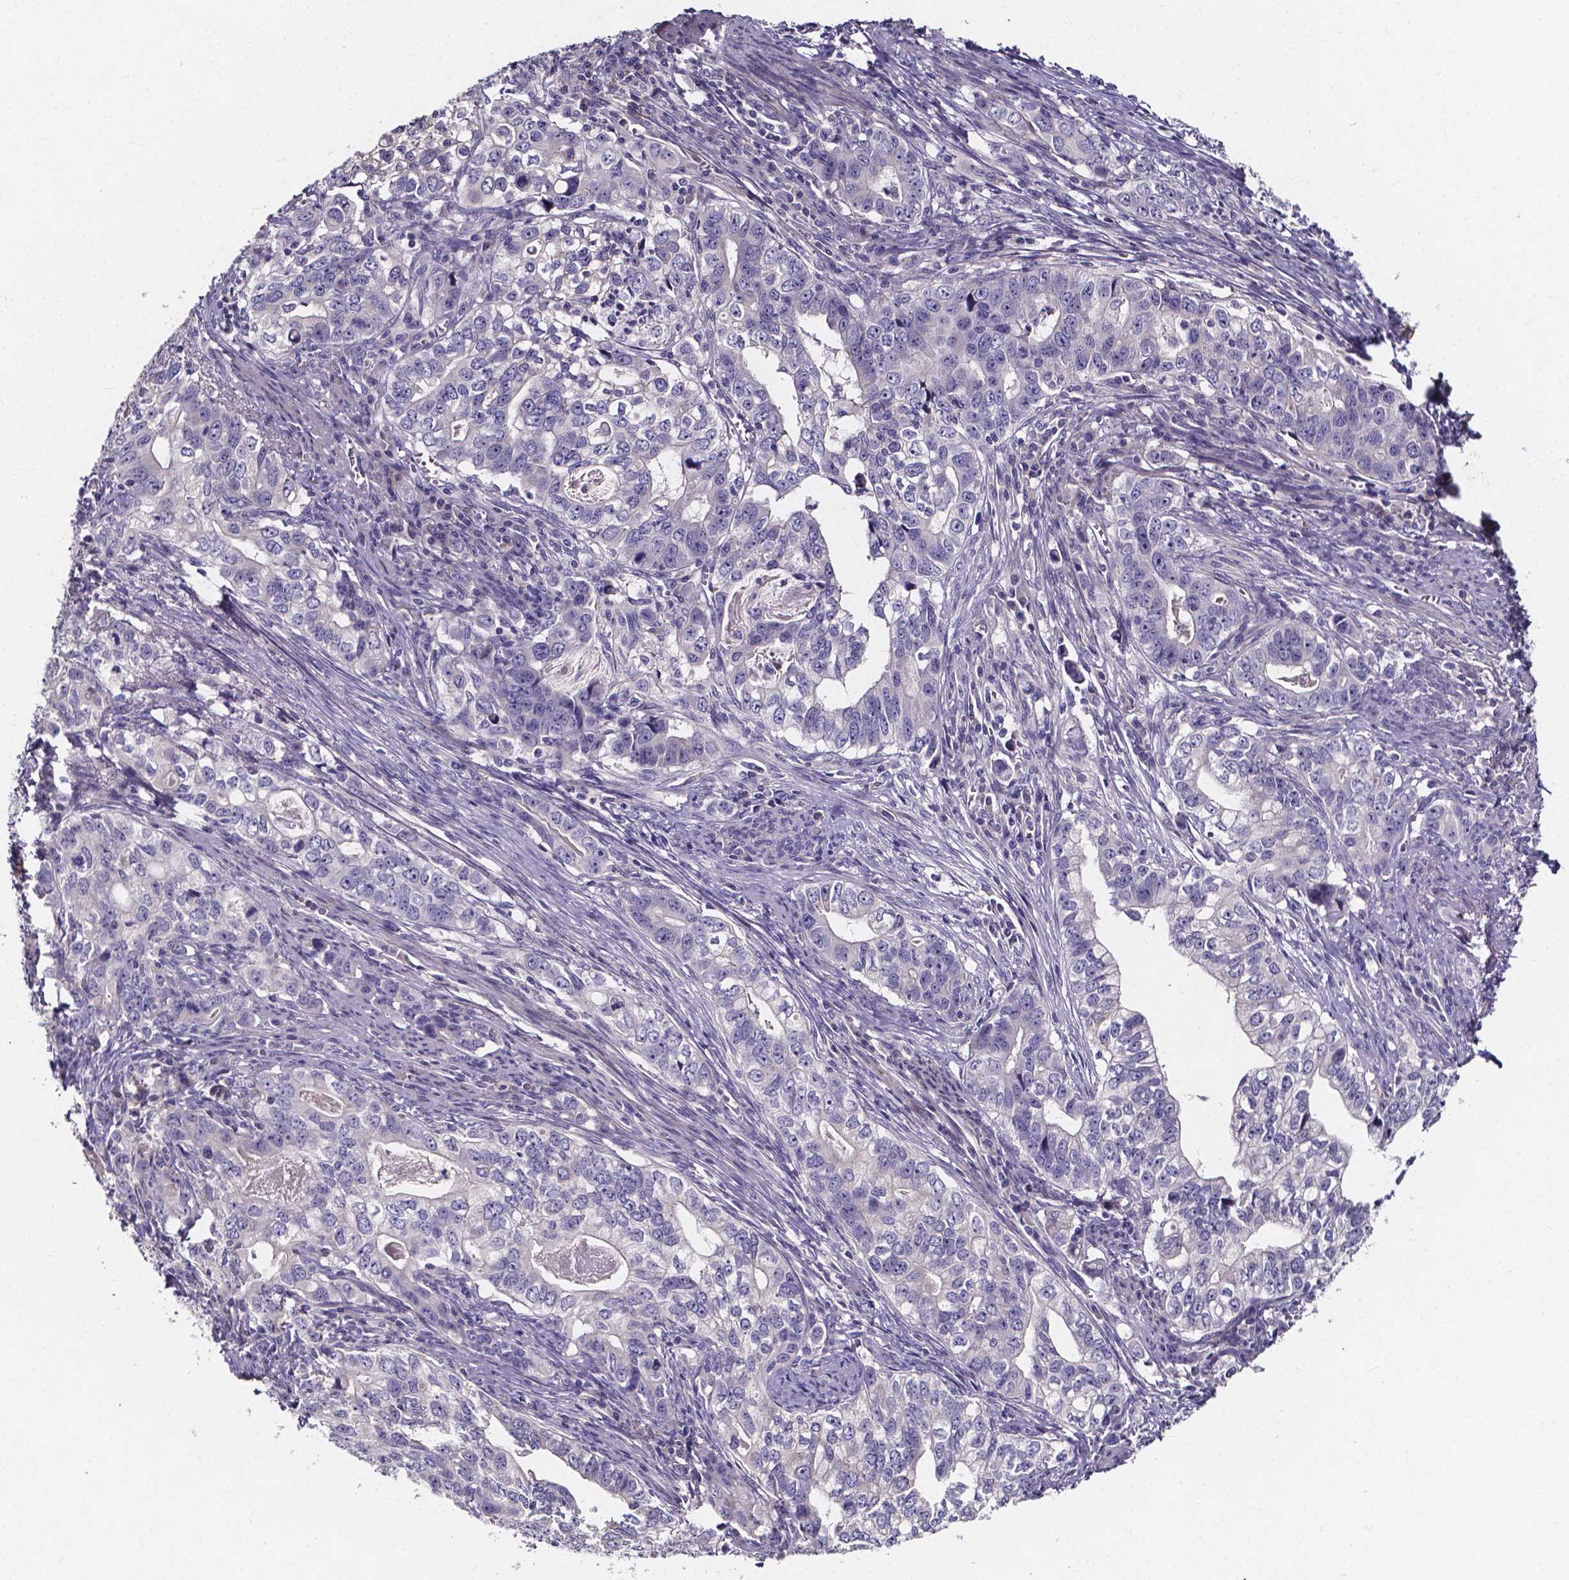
{"staining": {"intensity": "negative", "quantity": "none", "location": "none"}, "tissue": "stomach cancer", "cell_type": "Tumor cells", "image_type": "cancer", "snomed": [{"axis": "morphology", "description": "Adenocarcinoma, NOS"}, {"axis": "topography", "description": "Stomach, lower"}], "caption": "Tumor cells show no significant protein staining in stomach adenocarcinoma.", "gene": "SPOCD1", "patient": {"sex": "female", "age": 72}}